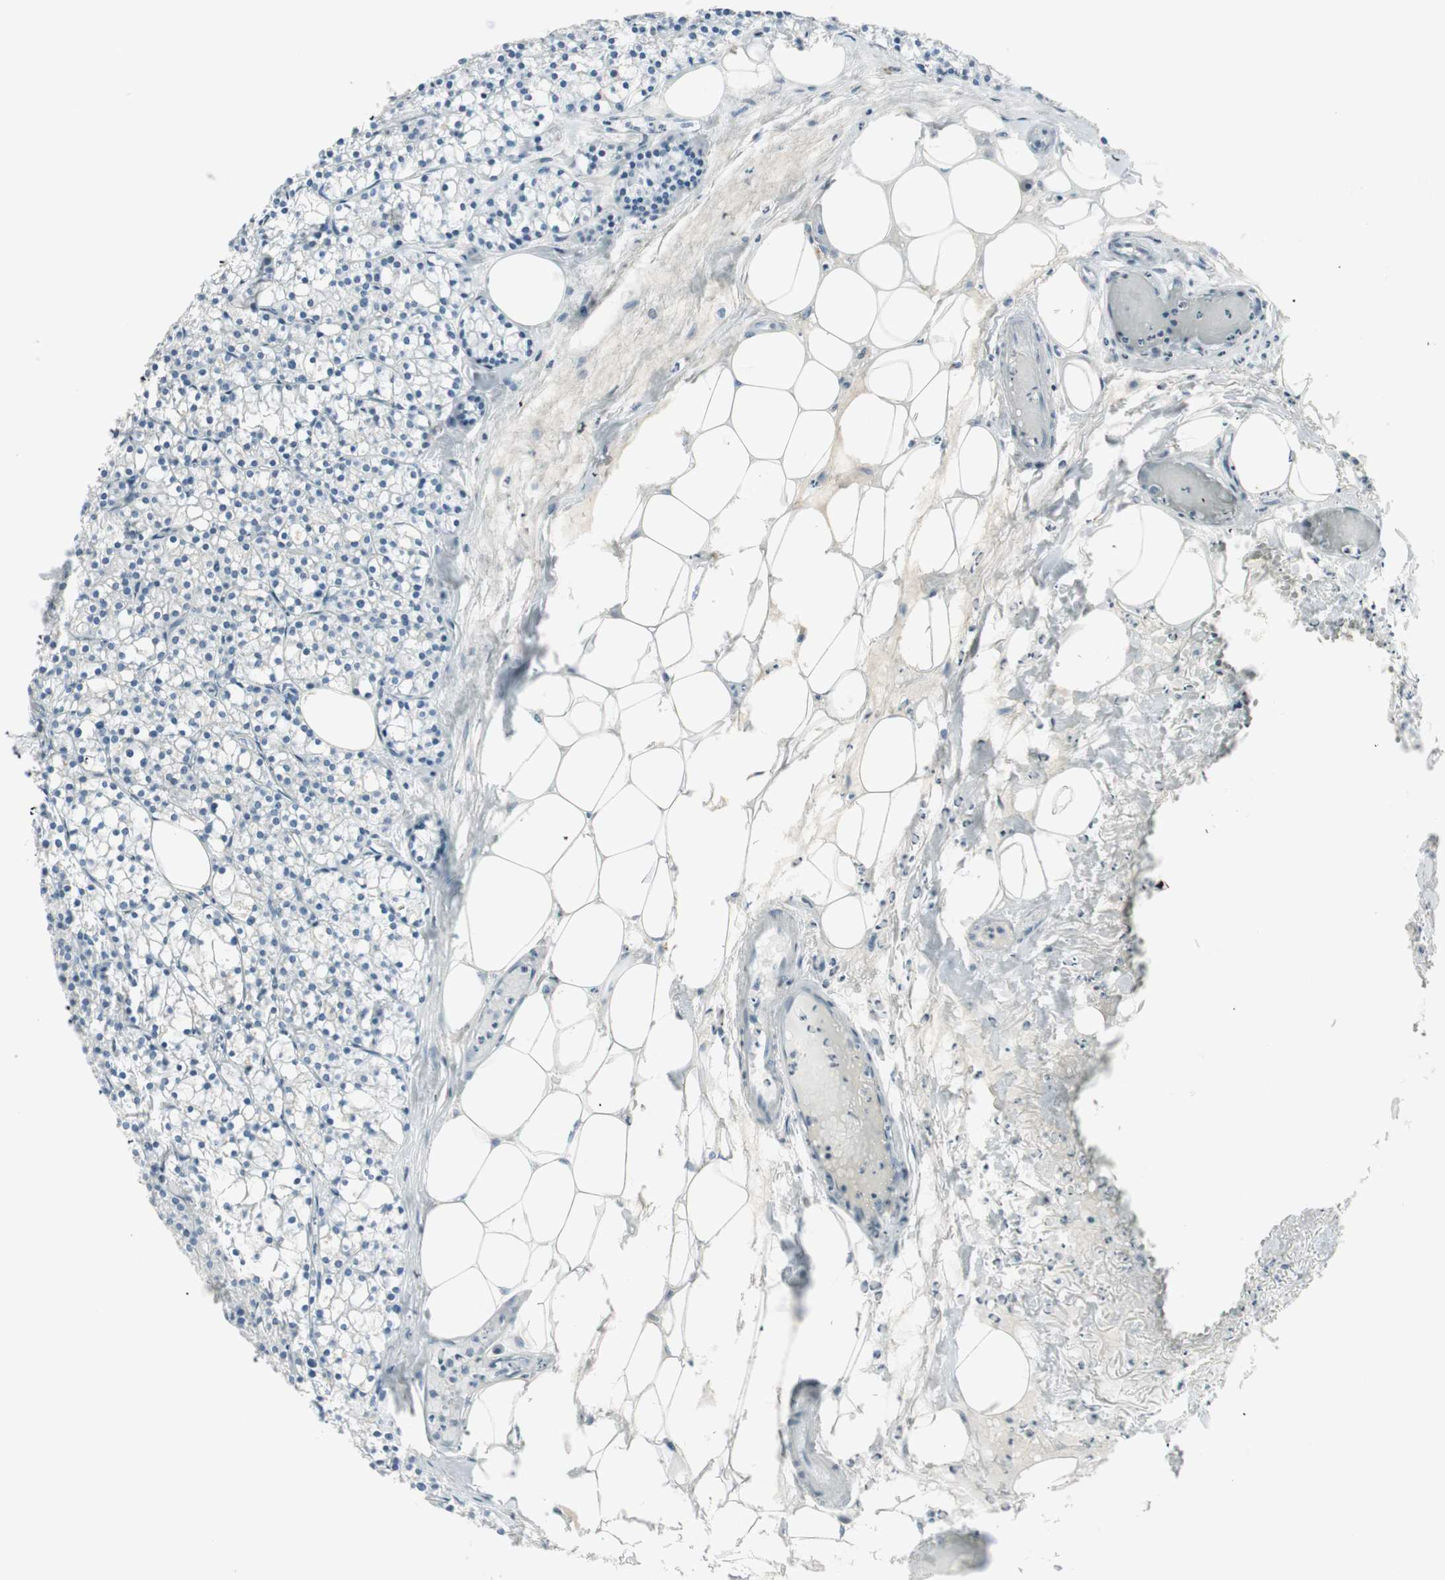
{"staining": {"intensity": "negative", "quantity": "none", "location": "none"}, "tissue": "parathyroid gland", "cell_type": "Glandular cells", "image_type": "normal", "snomed": [{"axis": "morphology", "description": "Normal tissue, NOS"}, {"axis": "topography", "description": "Parathyroid gland"}], "caption": "Glandular cells are negative for brown protein staining in unremarkable parathyroid gland.", "gene": "ITLN2", "patient": {"sex": "female", "age": 63}}